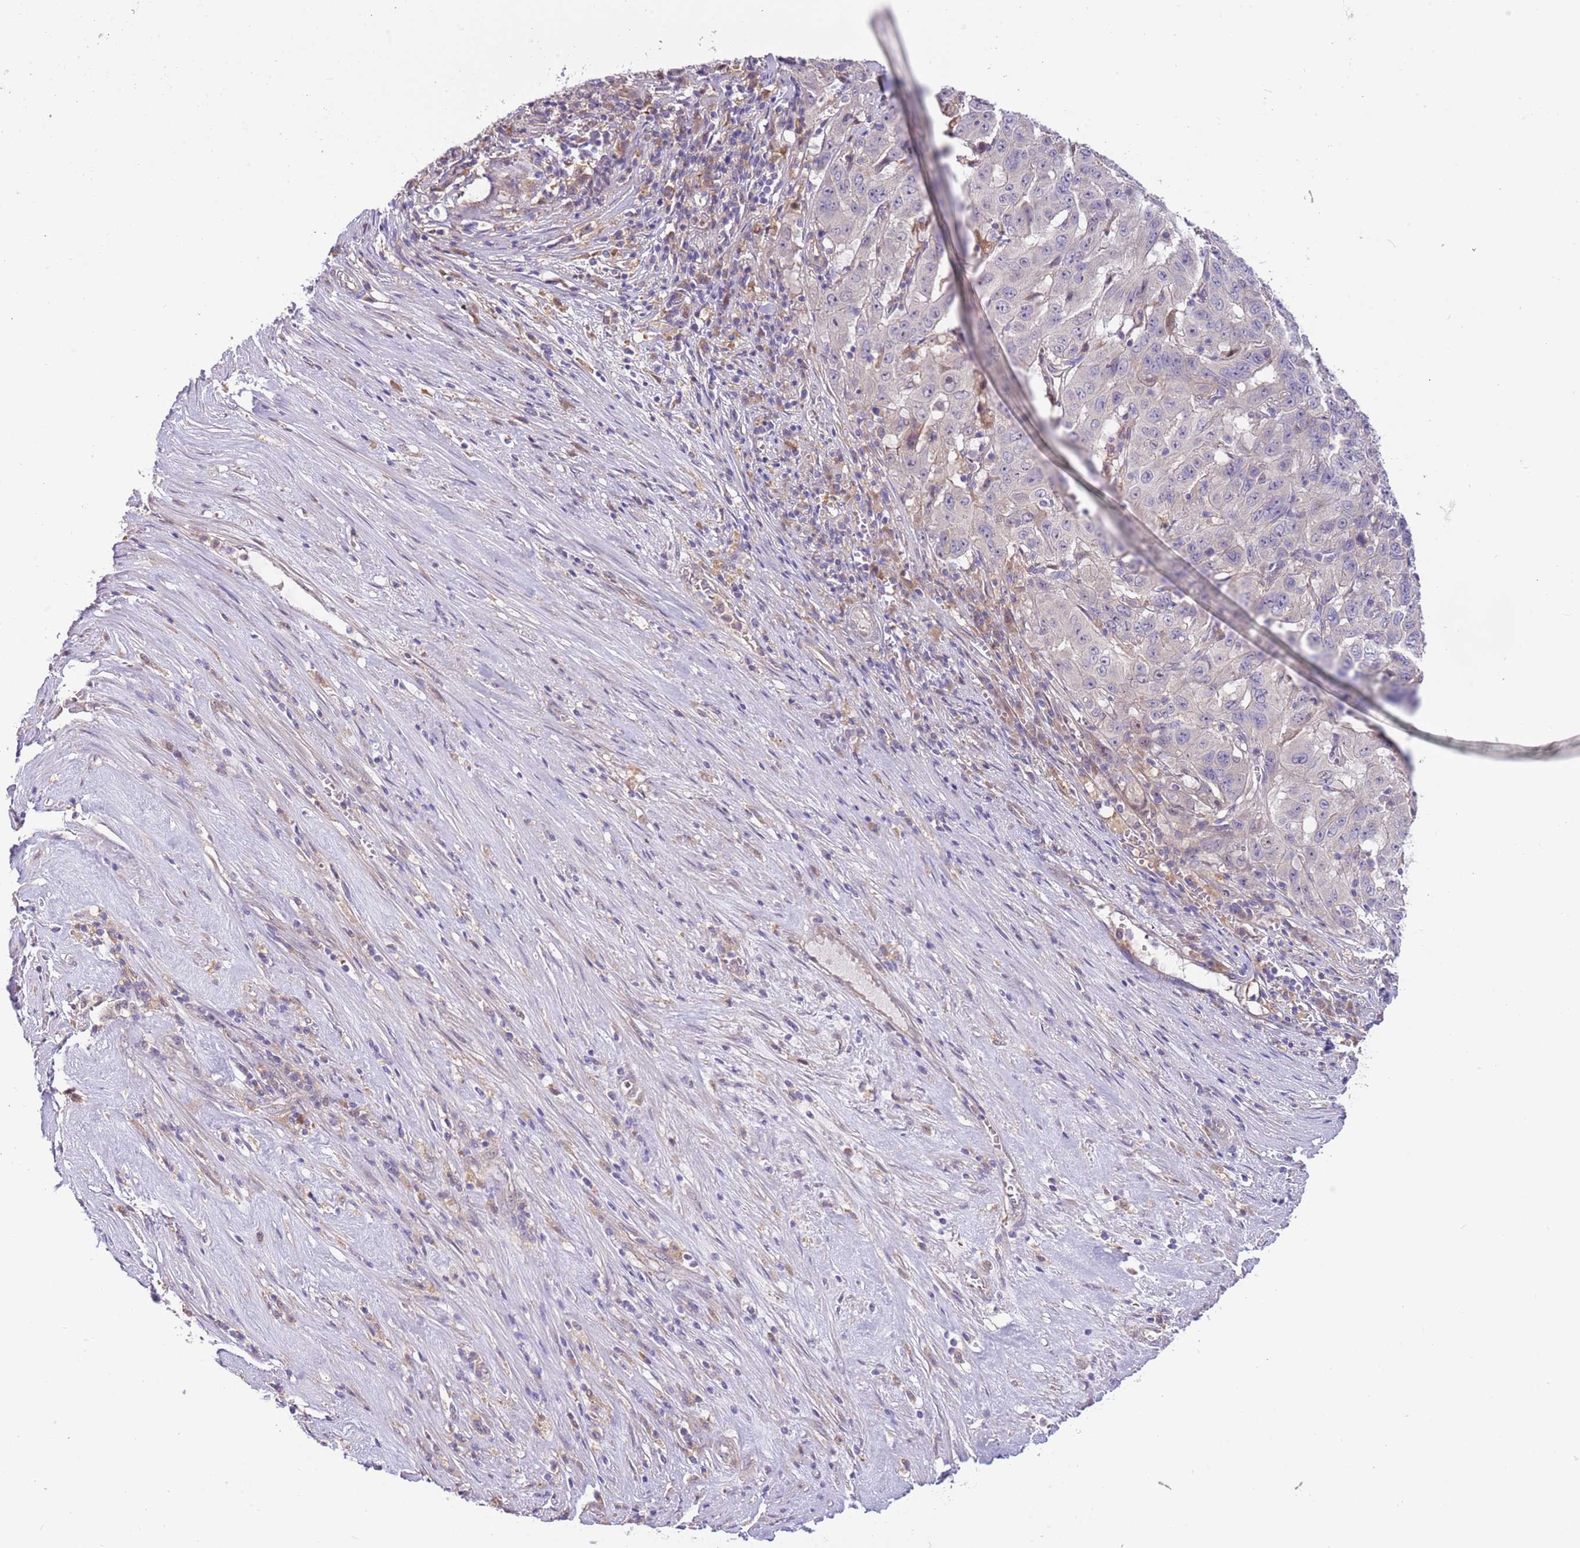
{"staining": {"intensity": "negative", "quantity": "none", "location": "none"}, "tissue": "pancreatic cancer", "cell_type": "Tumor cells", "image_type": "cancer", "snomed": [{"axis": "morphology", "description": "Adenocarcinoma, NOS"}, {"axis": "topography", "description": "Pancreas"}], "caption": "There is no significant staining in tumor cells of pancreatic cancer.", "gene": "CABYR", "patient": {"sex": "male", "age": 63}}